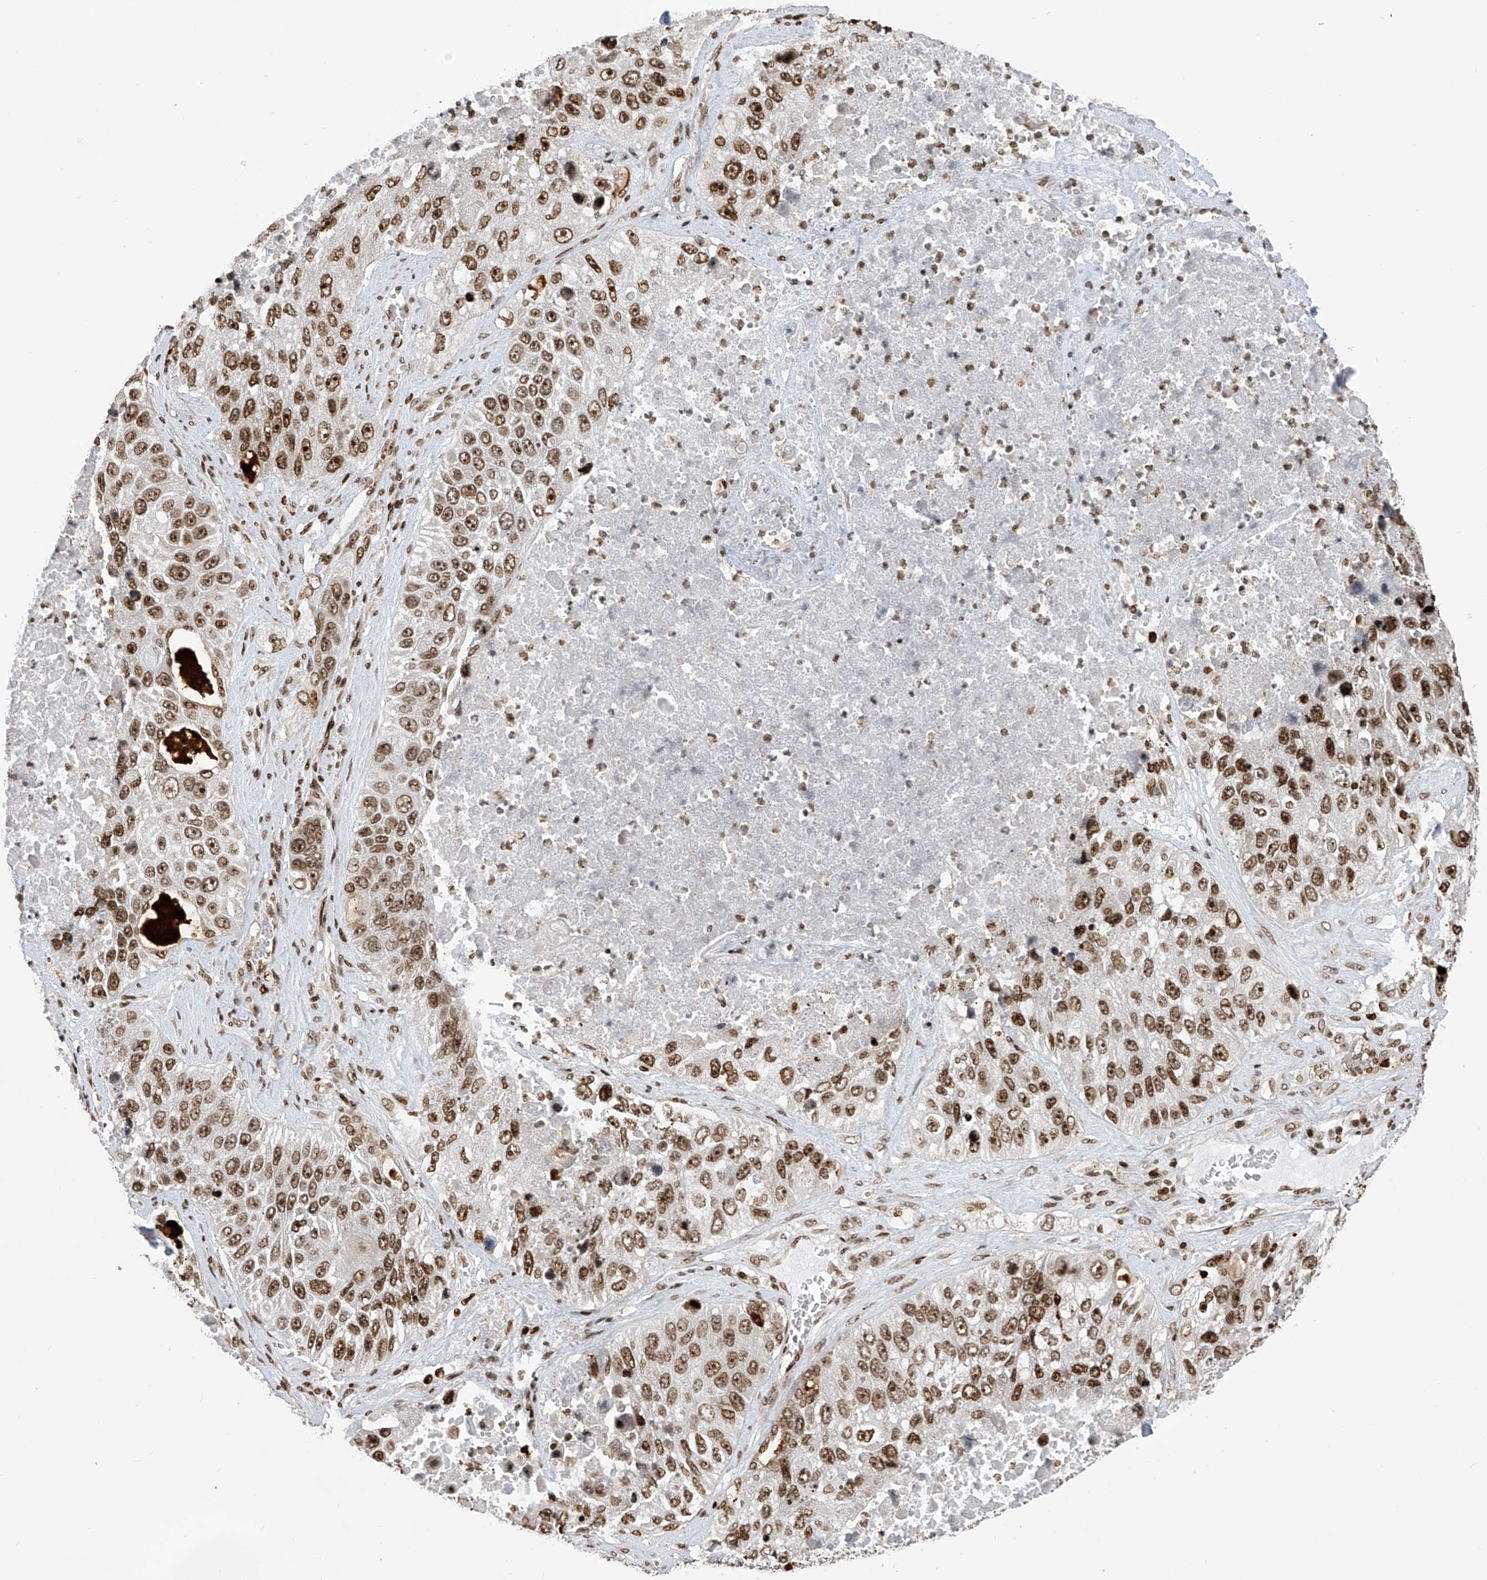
{"staining": {"intensity": "strong", "quantity": ">75%", "location": "nuclear"}, "tissue": "lung cancer", "cell_type": "Tumor cells", "image_type": "cancer", "snomed": [{"axis": "morphology", "description": "Squamous cell carcinoma, NOS"}, {"axis": "topography", "description": "Lung"}], "caption": "Immunohistochemistry (DAB (3,3'-diaminobenzidine)) staining of human lung squamous cell carcinoma displays strong nuclear protein staining in approximately >75% of tumor cells. Using DAB (brown) and hematoxylin (blue) stains, captured at high magnification using brightfield microscopy.", "gene": "PAK1IP1", "patient": {"sex": "male", "age": 61}}